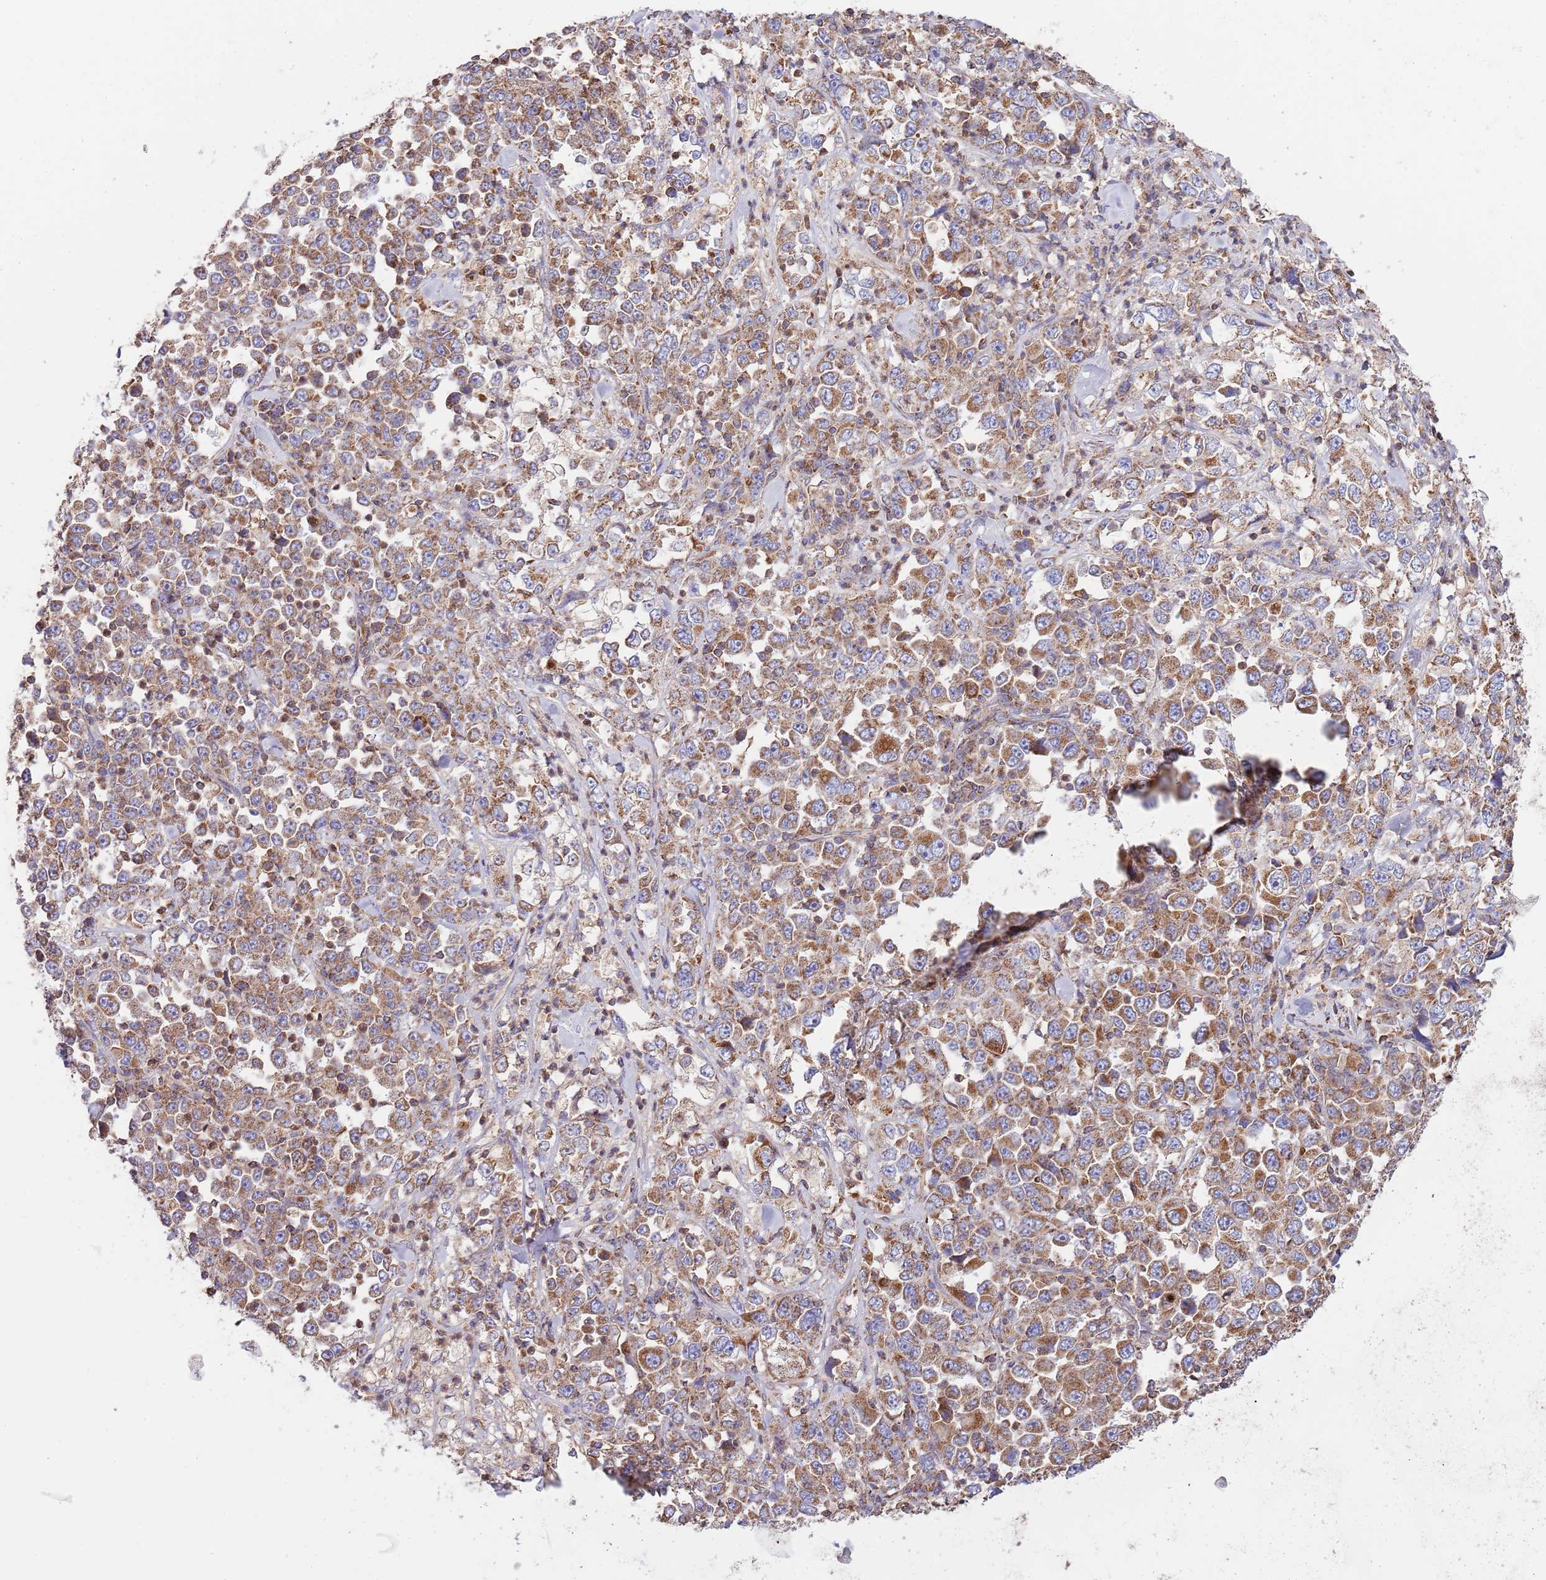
{"staining": {"intensity": "moderate", "quantity": ">75%", "location": "cytoplasmic/membranous"}, "tissue": "stomach cancer", "cell_type": "Tumor cells", "image_type": "cancer", "snomed": [{"axis": "morphology", "description": "Normal tissue, NOS"}, {"axis": "morphology", "description": "Adenocarcinoma, NOS"}, {"axis": "topography", "description": "Stomach, upper"}, {"axis": "topography", "description": "Stomach"}], "caption": "A high-resolution photomicrograph shows IHC staining of adenocarcinoma (stomach), which displays moderate cytoplasmic/membranous expression in approximately >75% of tumor cells.", "gene": "DNAJA3", "patient": {"sex": "male", "age": 59}}